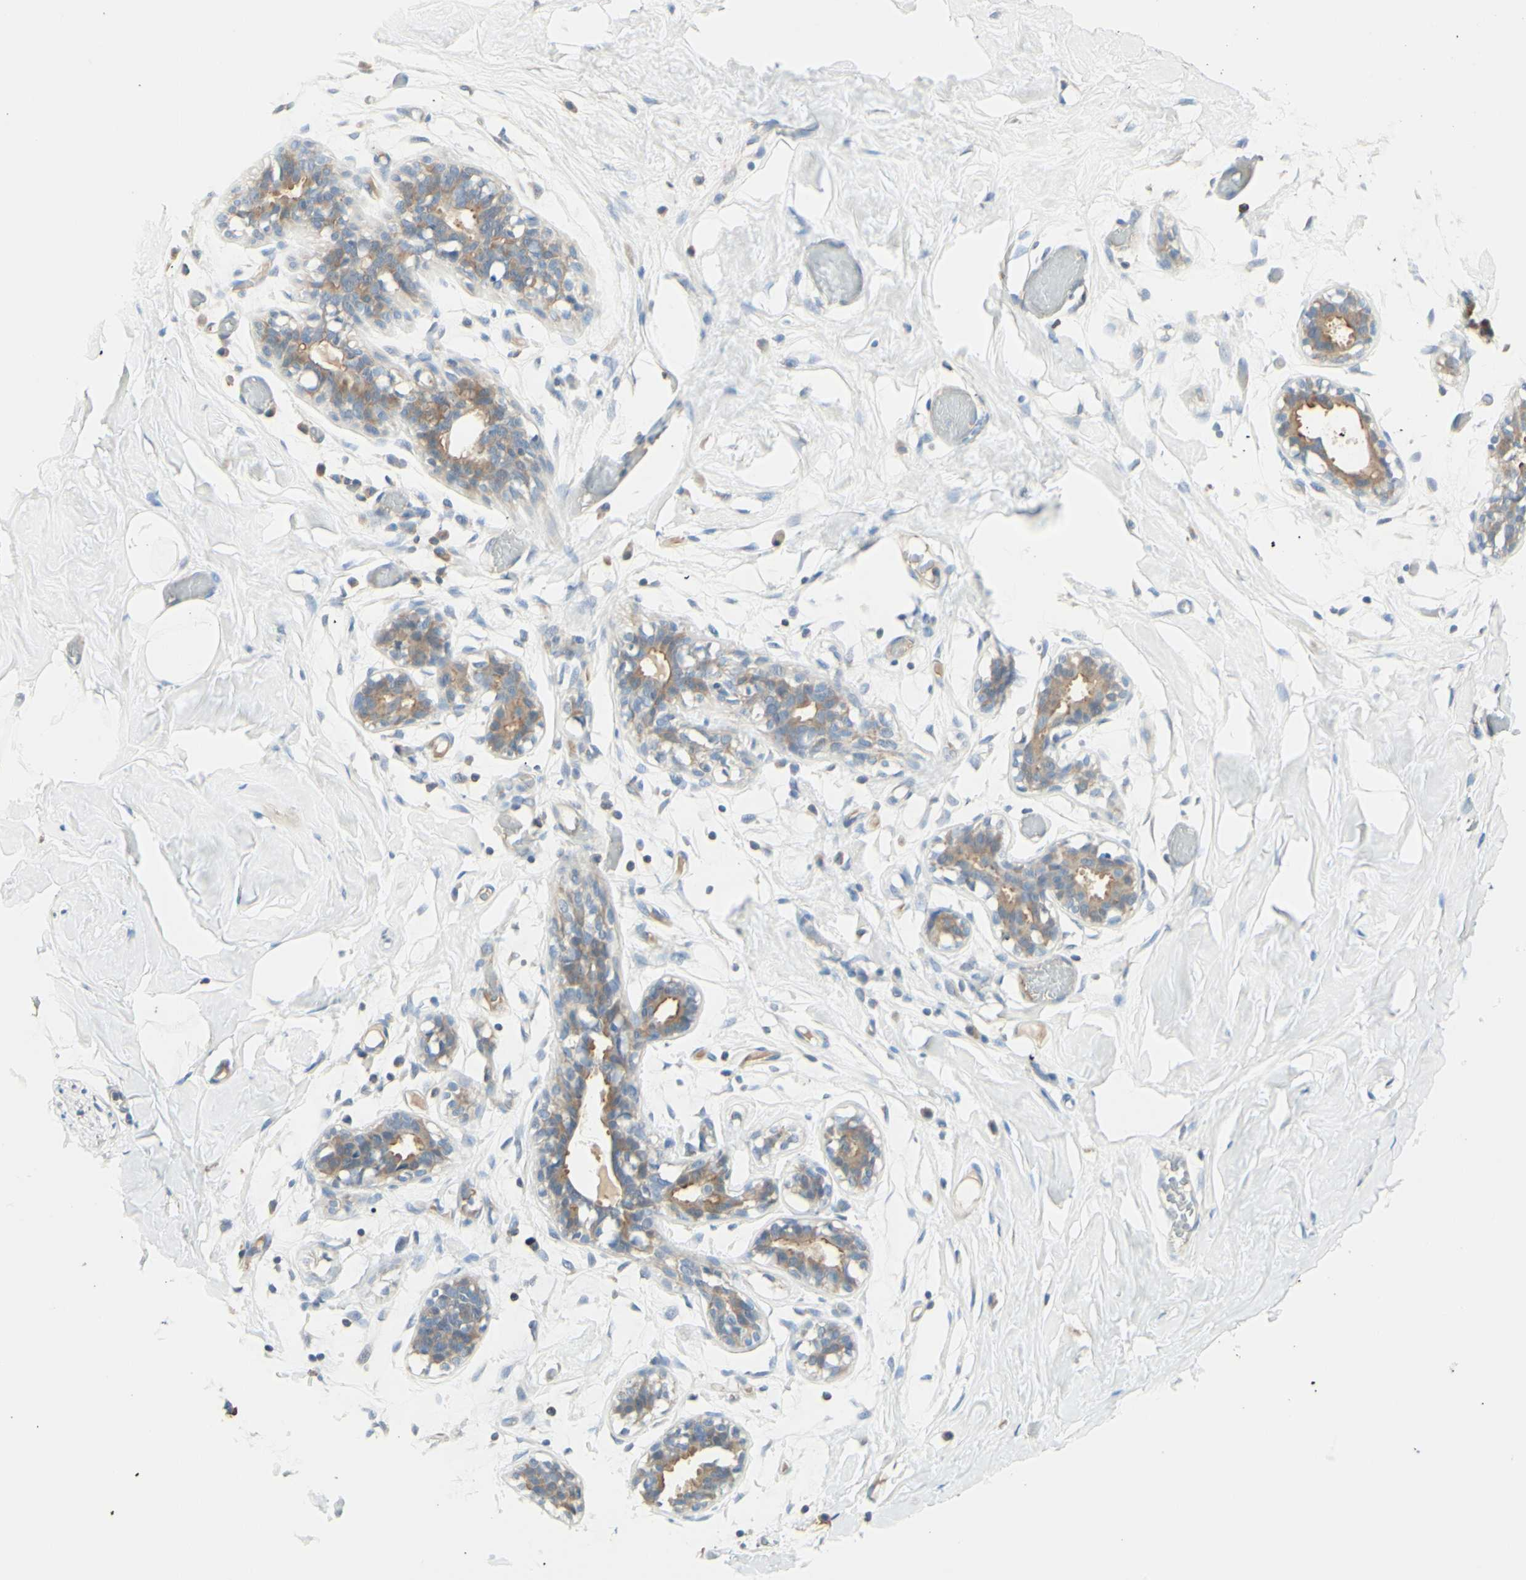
{"staining": {"intensity": "weak", "quantity": "25%-75%", "location": "cytoplasmic/membranous"}, "tissue": "adipose tissue", "cell_type": "Adipocytes", "image_type": "normal", "snomed": [{"axis": "morphology", "description": "Normal tissue, NOS"}, {"axis": "topography", "description": "Breast"}, {"axis": "topography", "description": "Adipose tissue"}], "caption": "DAB immunohistochemical staining of normal human adipose tissue demonstrates weak cytoplasmic/membranous protein staining in about 25%-75% of adipocytes.", "gene": "MTM1", "patient": {"sex": "female", "age": 25}}